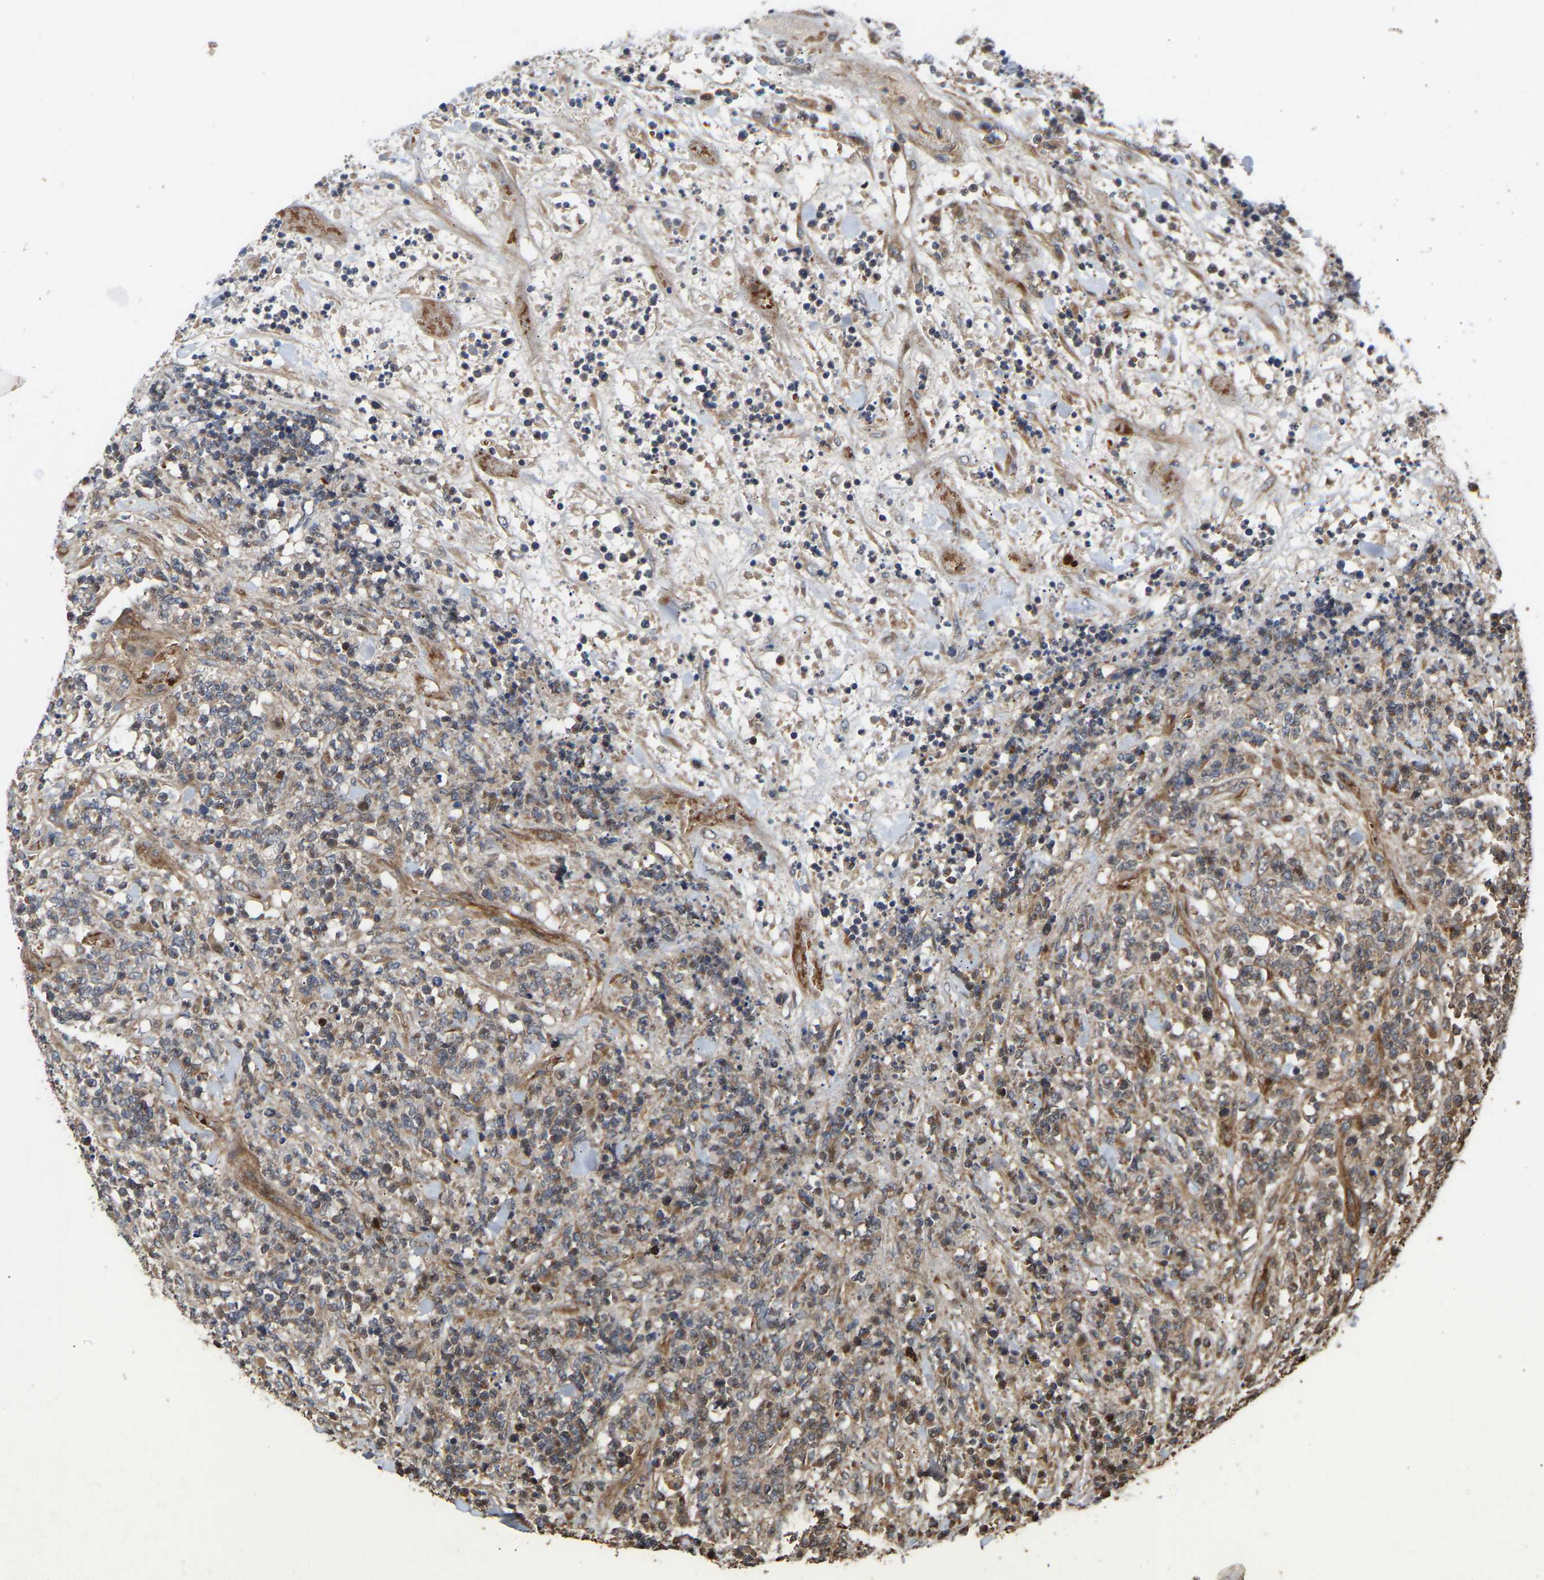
{"staining": {"intensity": "moderate", "quantity": ">75%", "location": "cytoplasmic/membranous"}, "tissue": "lymphoma", "cell_type": "Tumor cells", "image_type": "cancer", "snomed": [{"axis": "morphology", "description": "Malignant lymphoma, non-Hodgkin's type, High grade"}, {"axis": "topography", "description": "Soft tissue"}], "caption": "Malignant lymphoma, non-Hodgkin's type (high-grade) stained with DAB IHC shows medium levels of moderate cytoplasmic/membranous expression in approximately >75% of tumor cells.", "gene": "STAU1", "patient": {"sex": "male", "age": 18}}